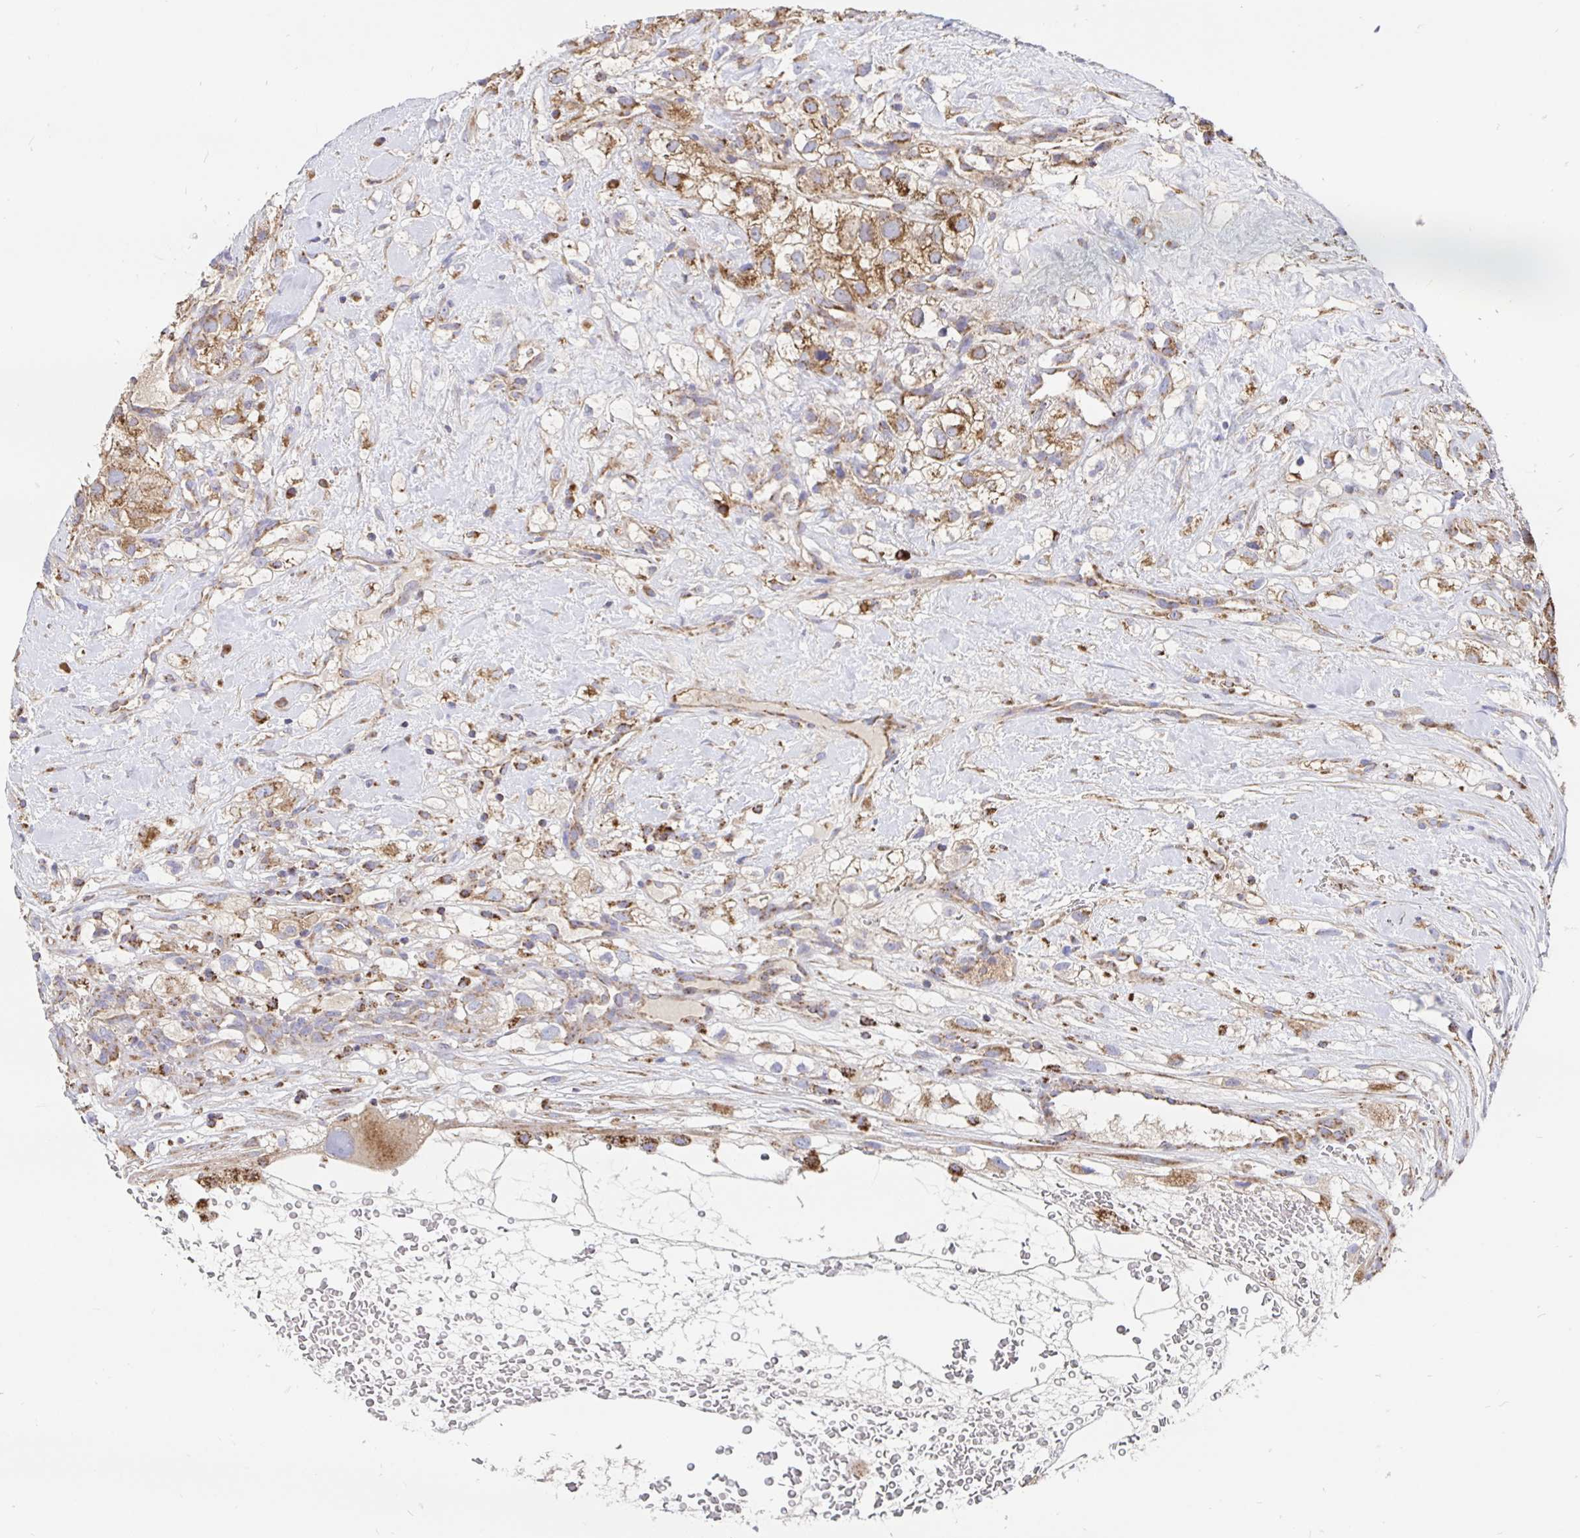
{"staining": {"intensity": "moderate", "quantity": ">75%", "location": "cytoplasmic/membranous"}, "tissue": "renal cancer", "cell_type": "Tumor cells", "image_type": "cancer", "snomed": [{"axis": "morphology", "description": "Adenocarcinoma, NOS"}, {"axis": "topography", "description": "Kidney"}], "caption": "Renal adenocarcinoma stained for a protein (brown) shows moderate cytoplasmic/membranous positive expression in about >75% of tumor cells.", "gene": "PRDX3", "patient": {"sex": "male", "age": 59}}